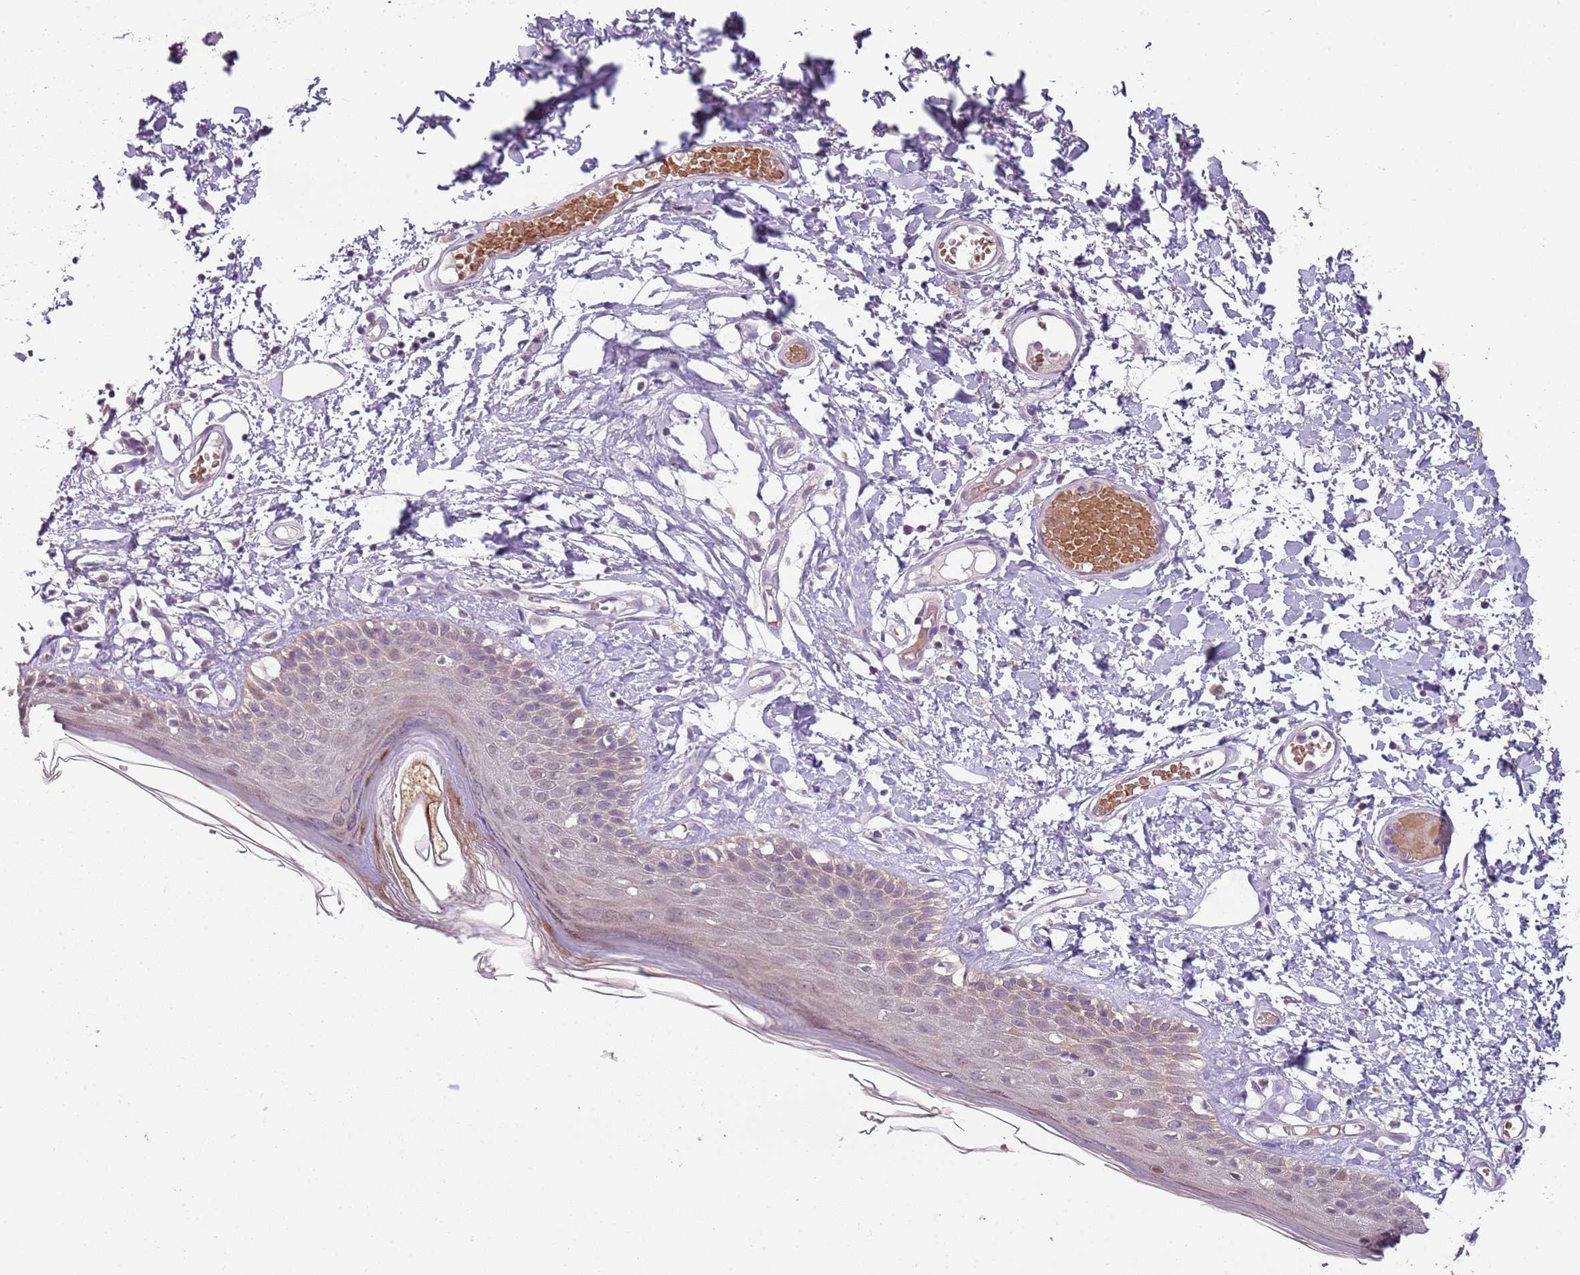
{"staining": {"intensity": "weak", "quantity": "<25%", "location": "cytoplasmic/membranous"}, "tissue": "skin", "cell_type": "Epidermal cells", "image_type": "normal", "snomed": [{"axis": "morphology", "description": "Normal tissue, NOS"}, {"axis": "topography", "description": "Adipose tissue"}, {"axis": "topography", "description": "Vascular tissue"}, {"axis": "topography", "description": "Vulva"}, {"axis": "topography", "description": "Peripheral nerve tissue"}], "caption": "Immunohistochemical staining of benign human skin demonstrates no significant staining in epidermal cells. (DAB (3,3'-diaminobenzidine) immunohistochemistry, high magnification).", "gene": "TEKT4", "patient": {"sex": "female", "age": 86}}